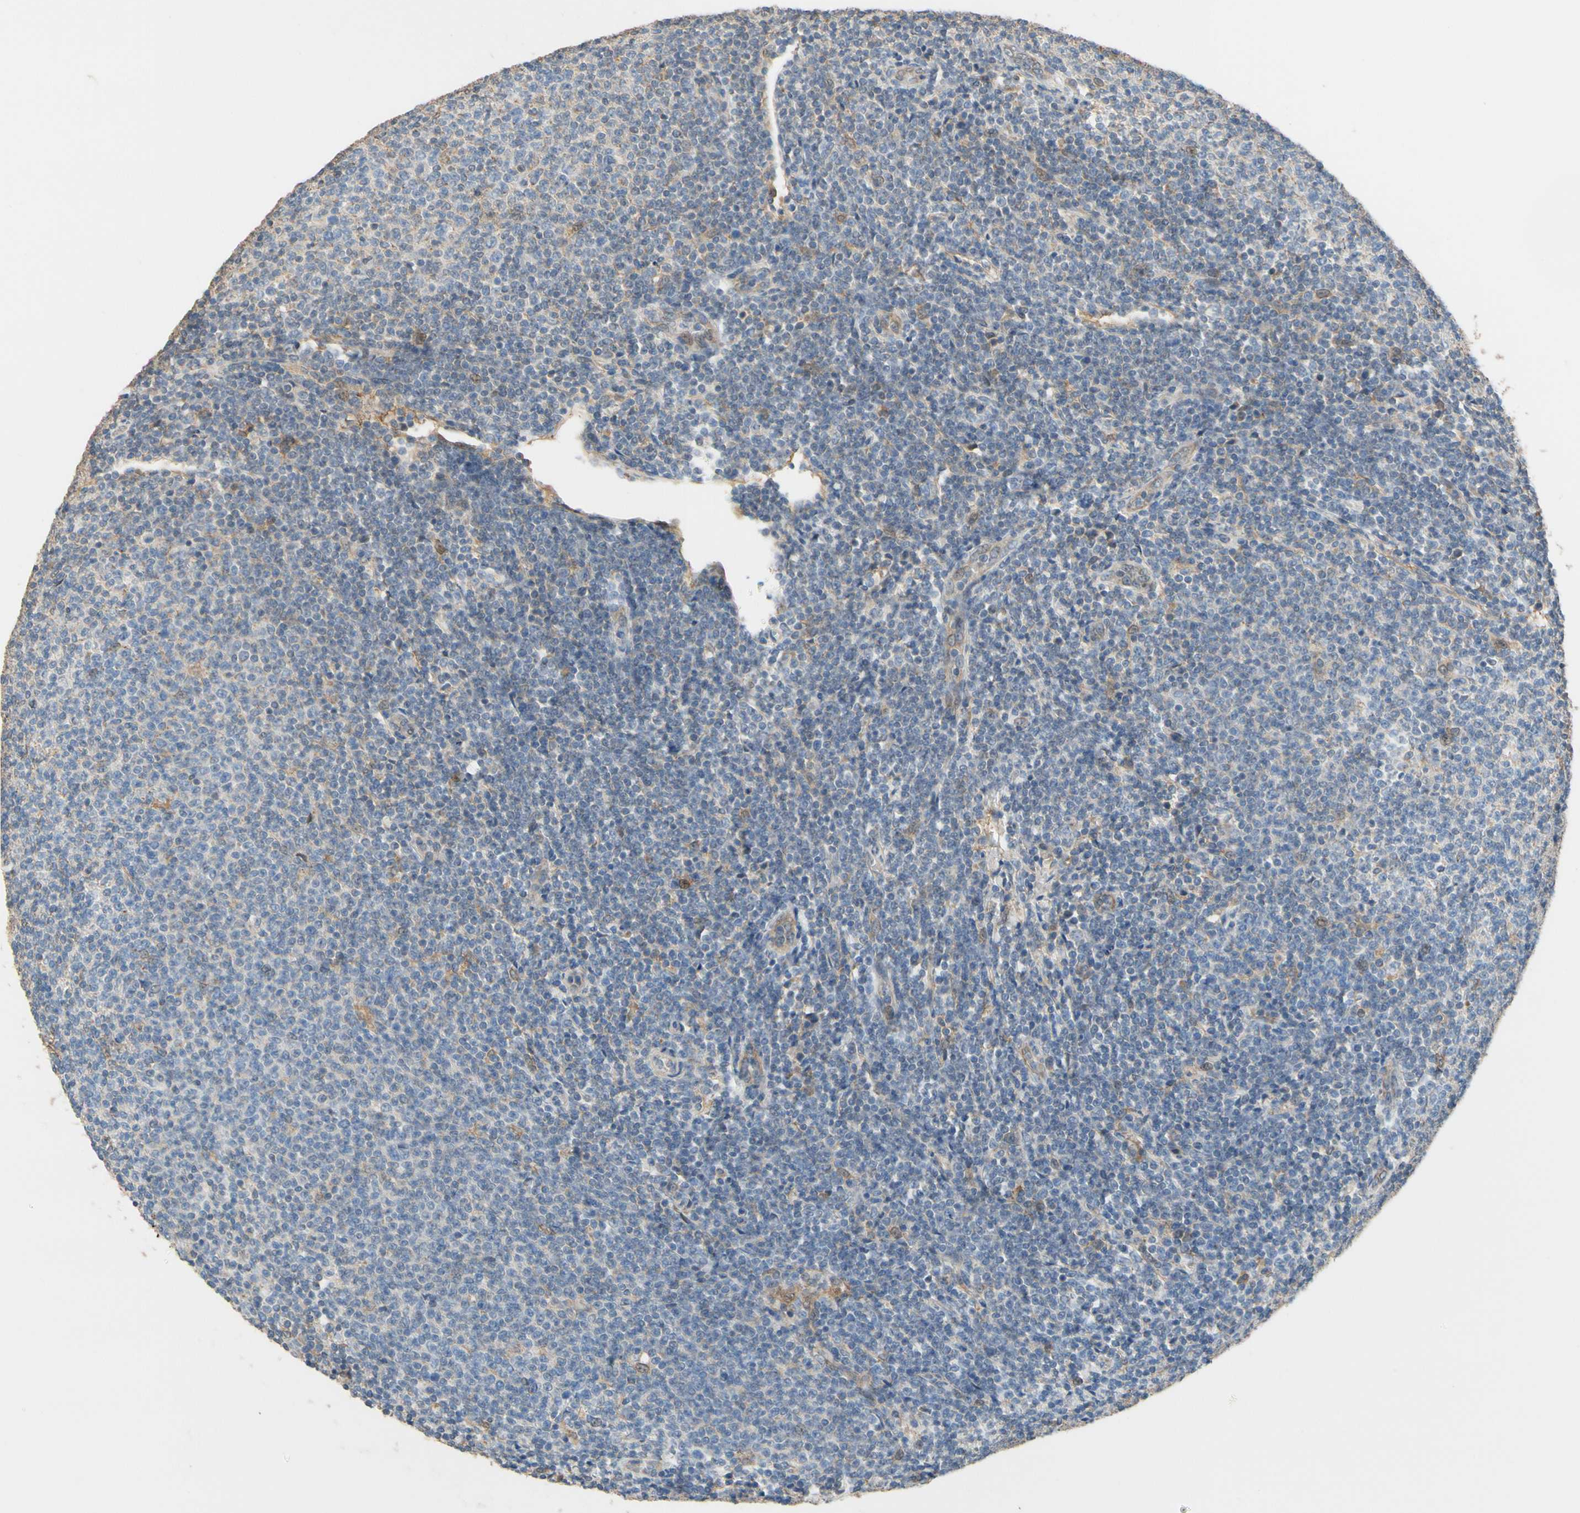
{"staining": {"intensity": "moderate", "quantity": "<25%", "location": "cytoplasmic/membranous"}, "tissue": "lymphoma", "cell_type": "Tumor cells", "image_type": "cancer", "snomed": [{"axis": "morphology", "description": "Malignant lymphoma, non-Hodgkin's type, Low grade"}, {"axis": "topography", "description": "Lymph node"}], "caption": "This micrograph reveals immunohistochemistry (IHC) staining of lymphoma, with low moderate cytoplasmic/membranous positivity in about <25% of tumor cells.", "gene": "ALDH1A2", "patient": {"sex": "male", "age": 66}}